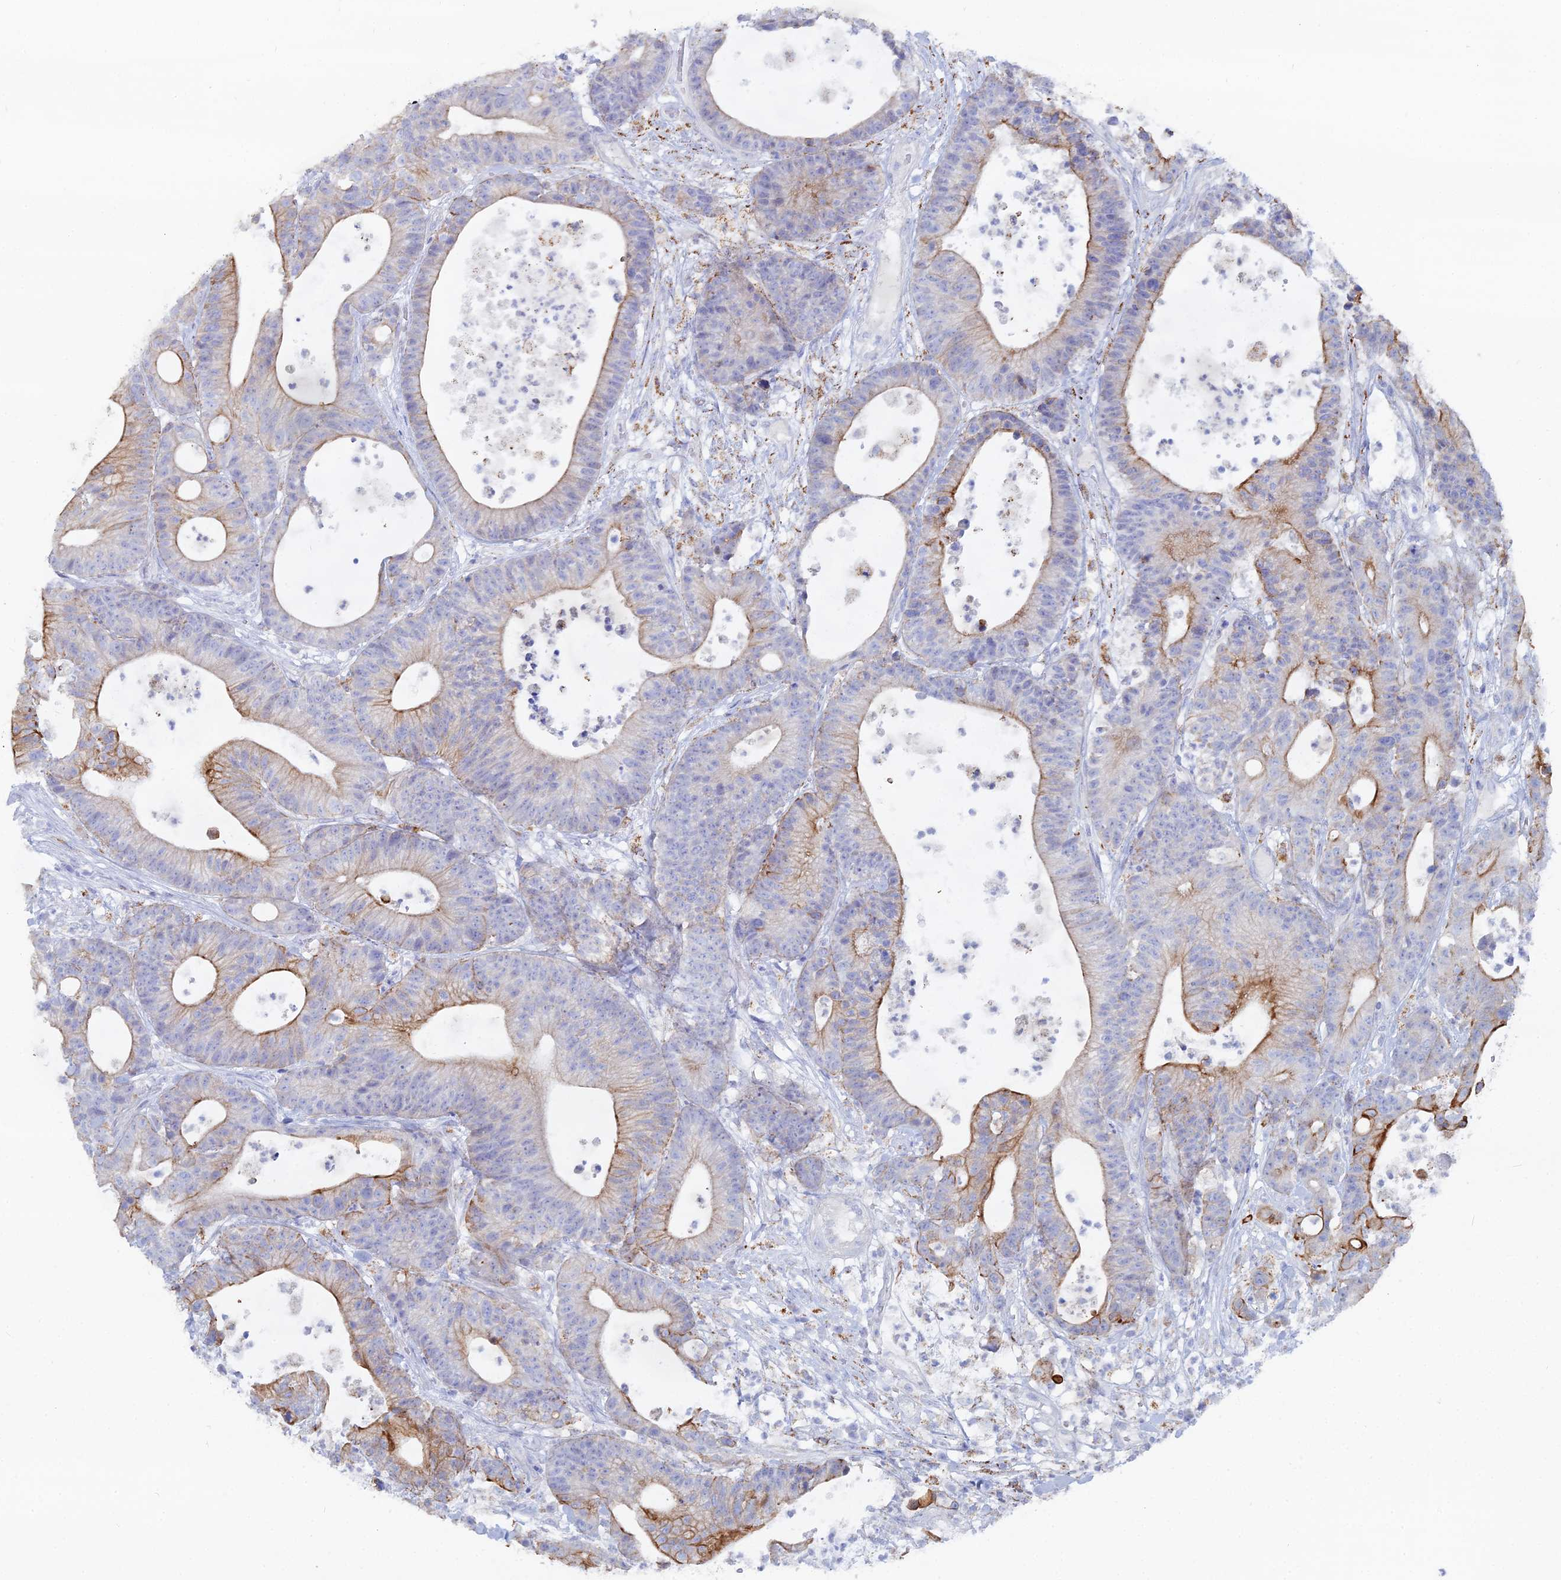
{"staining": {"intensity": "moderate", "quantity": "25%-75%", "location": "cytoplasmic/membranous"}, "tissue": "colorectal cancer", "cell_type": "Tumor cells", "image_type": "cancer", "snomed": [{"axis": "morphology", "description": "Adenocarcinoma, NOS"}, {"axis": "topography", "description": "Colon"}], "caption": "Protein expression analysis of adenocarcinoma (colorectal) demonstrates moderate cytoplasmic/membranous expression in approximately 25%-75% of tumor cells.", "gene": "DHX34", "patient": {"sex": "female", "age": 84}}